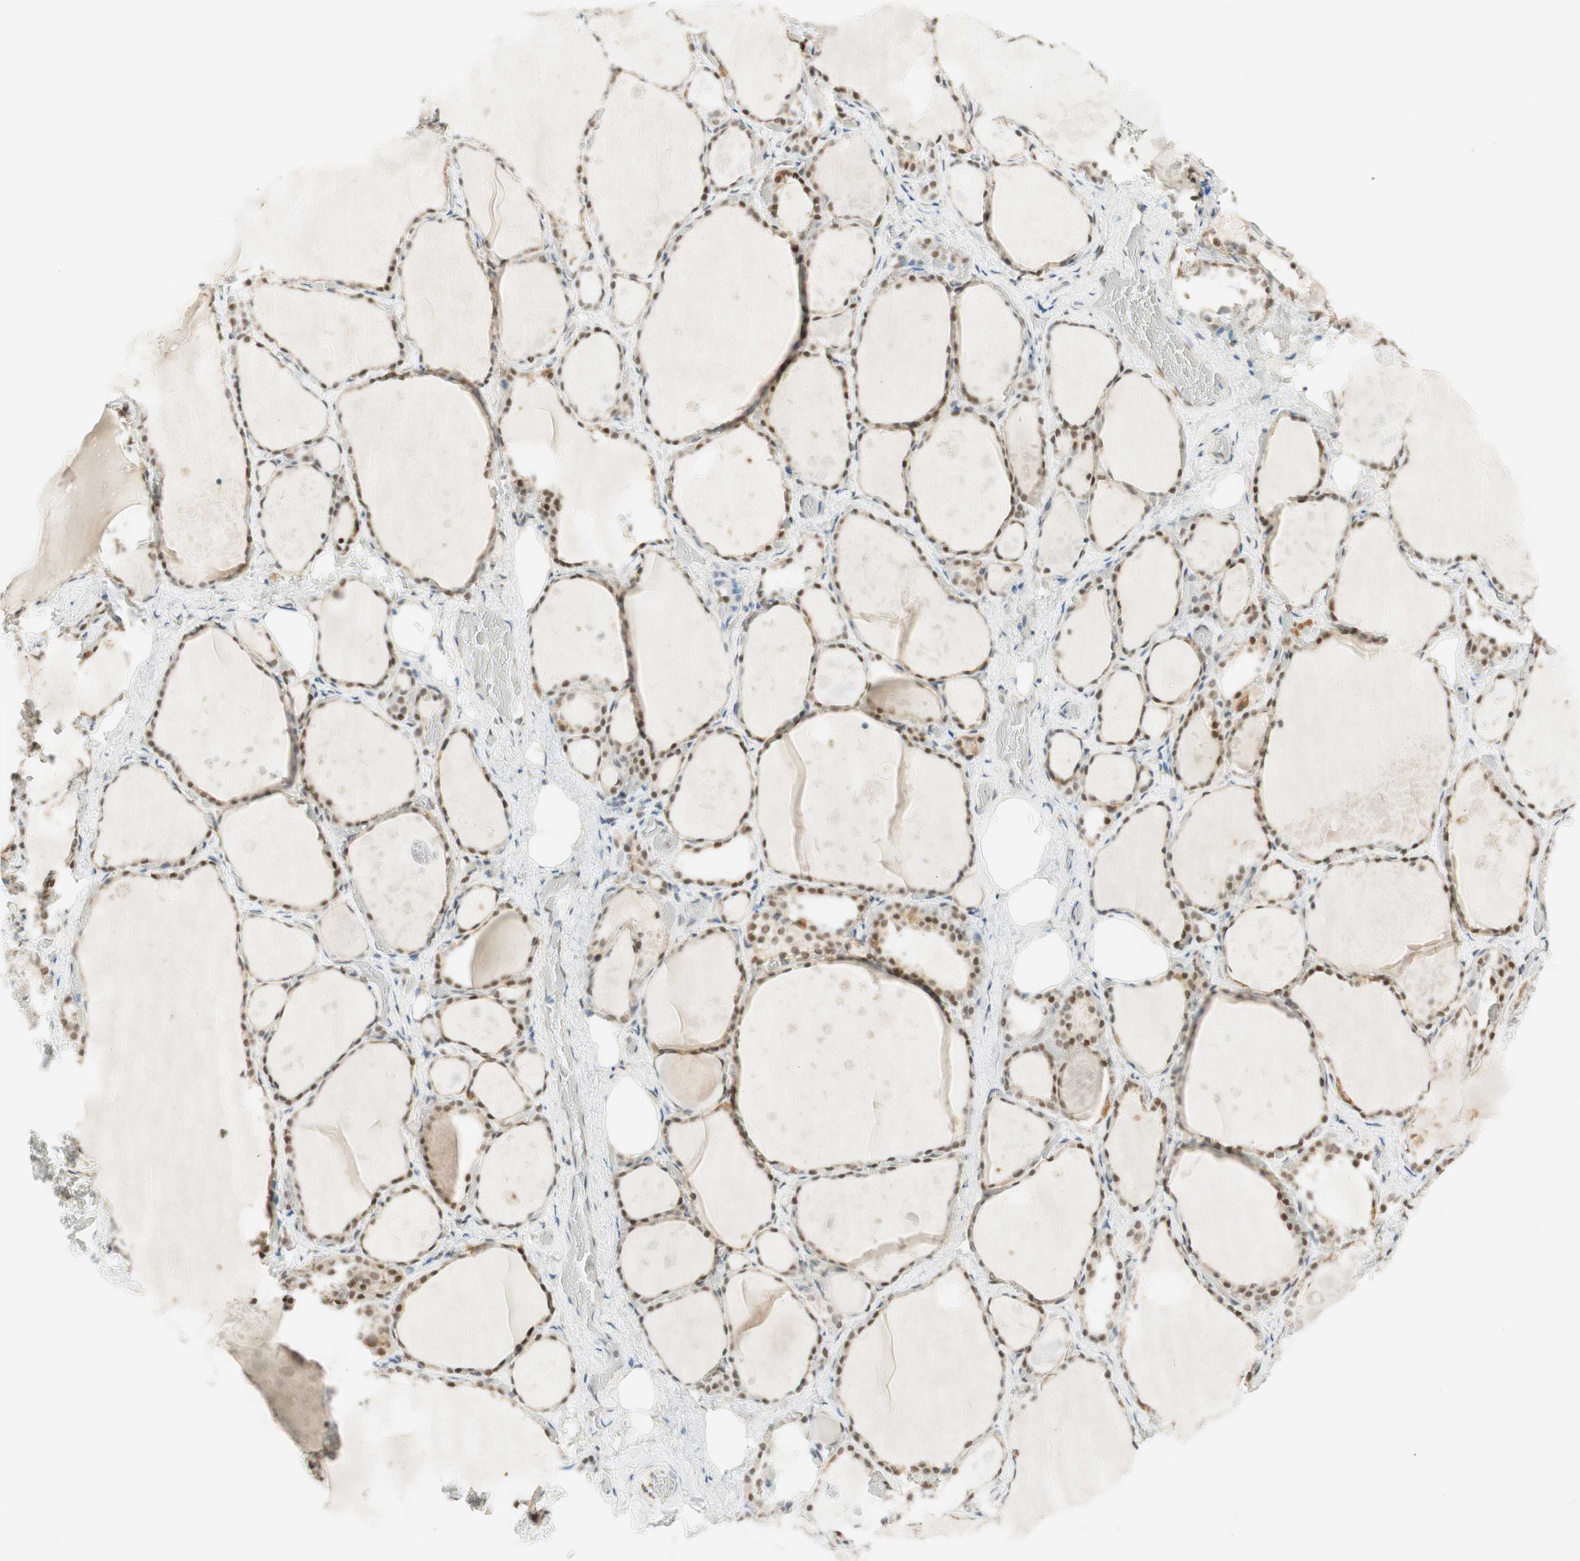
{"staining": {"intensity": "strong", "quantity": ">75%", "location": "cytoplasmic/membranous,nuclear"}, "tissue": "thyroid gland", "cell_type": "Glandular cells", "image_type": "normal", "snomed": [{"axis": "morphology", "description": "Normal tissue, NOS"}, {"axis": "topography", "description": "Thyroid gland"}], "caption": "An immunohistochemistry image of normal tissue is shown. Protein staining in brown shows strong cytoplasmic/membranous,nuclear positivity in thyroid gland within glandular cells.", "gene": "ZNF782", "patient": {"sex": "male", "age": 61}}